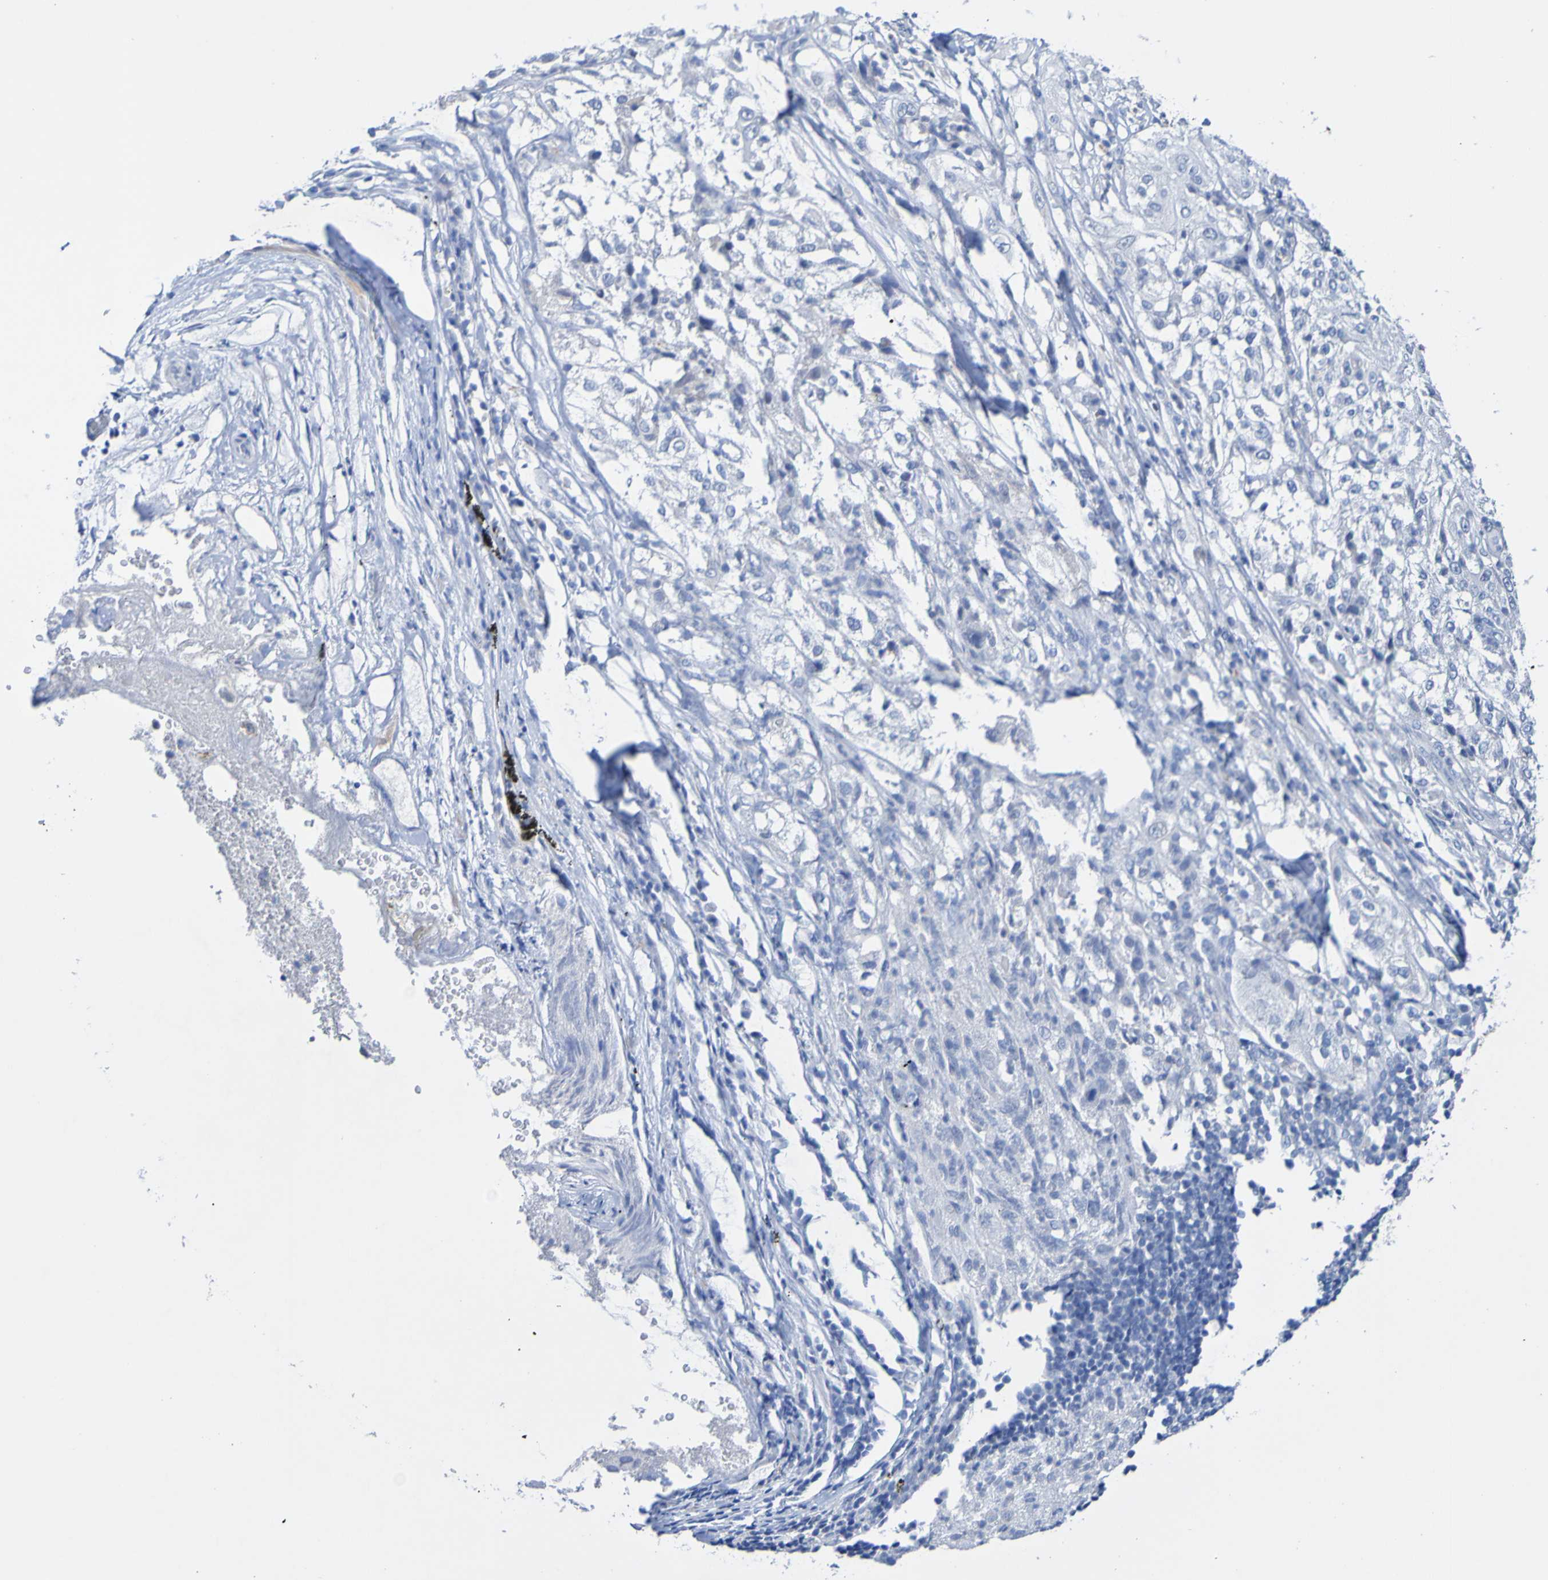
{"staining": {"intensity": "negative", "quantity": "none", "location": "none"}, "tissue": "lung cancer", "cell_type": "Tumor cells", "image_type": "cancer", "snomed": [{"axis": "morphology", "description": "Inflammation, NOS"}, {"axis": "morphology", "description": "Squamous cell carcinoma, NOS"}, {"axis": "topography", "description": "Lymph node"}, {"axis": "topography", "description": "Soft tissue"}, {"axis": "topography", "description": "Lung"}], "caption": "An IHC photomicrograph of lung cancer (squamous cell carcinoma) is shown. There is no staining in tumor cells of lung cancer (squamous cell carcinoma).", "gene": "ACMSD", "patient": {"sex": "male", "age": 66}}